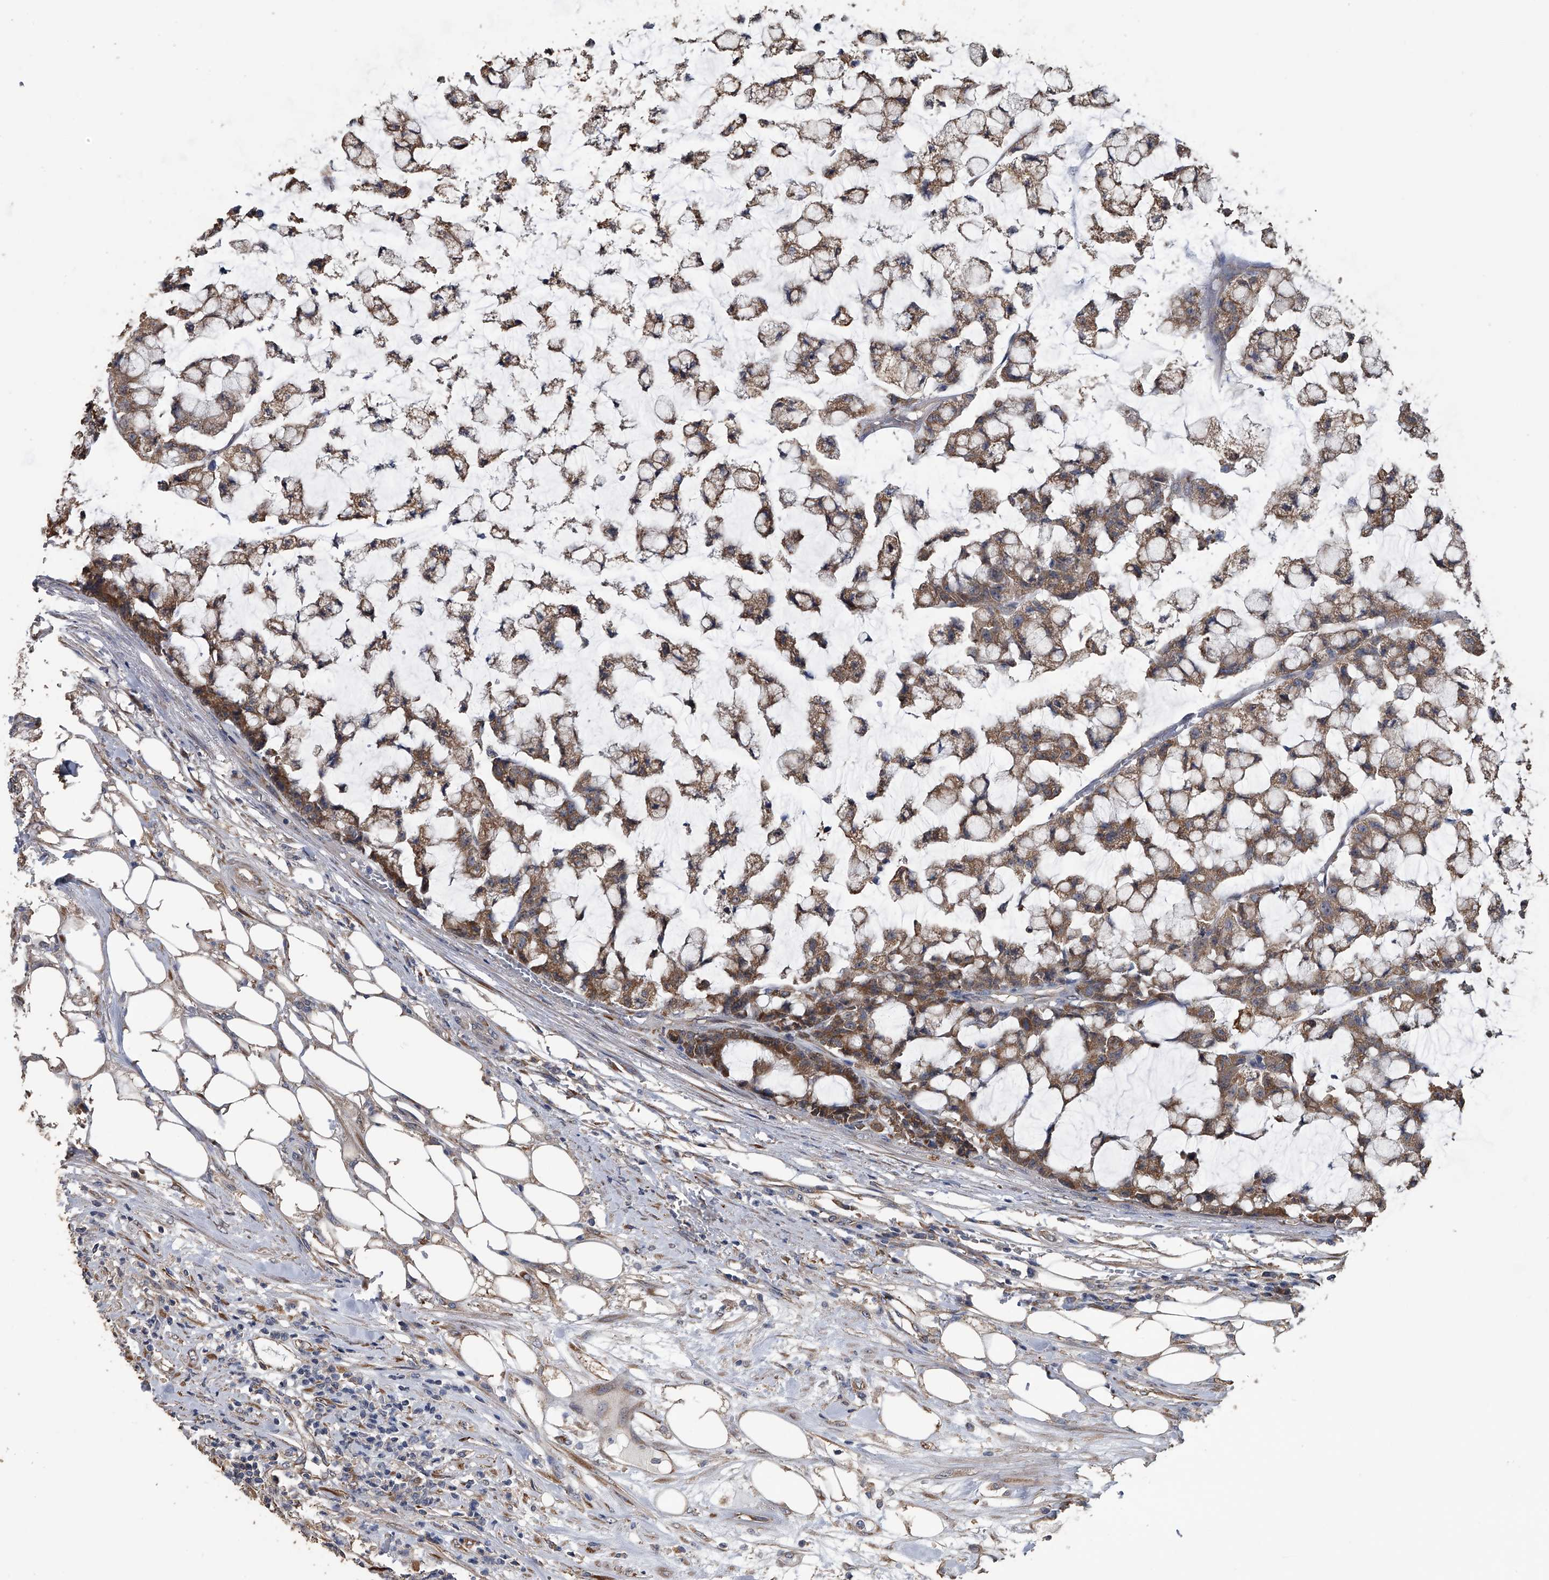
{"staining": {"intensity": "moderate", "quantity": ">75%", "location": "cytoplasmic/membranous"}, "tissue": "colorectal cancer", "cell_type": "Tumor cells", "image_type": "cancer", "snomed": [{"axis": "morphology", "description": "Adenocarcinoma, NOS"}, {"axis": "topography", "description": "Colon"}], "caption": "A histopathology image of colorectal cancer (adenocarcinoma) stained for a protein displays moderate cytoplasmic/membranous brown staining in tumor cells.", "gene": "PCLO", "patient": {"sex": "female", "age": 84}}